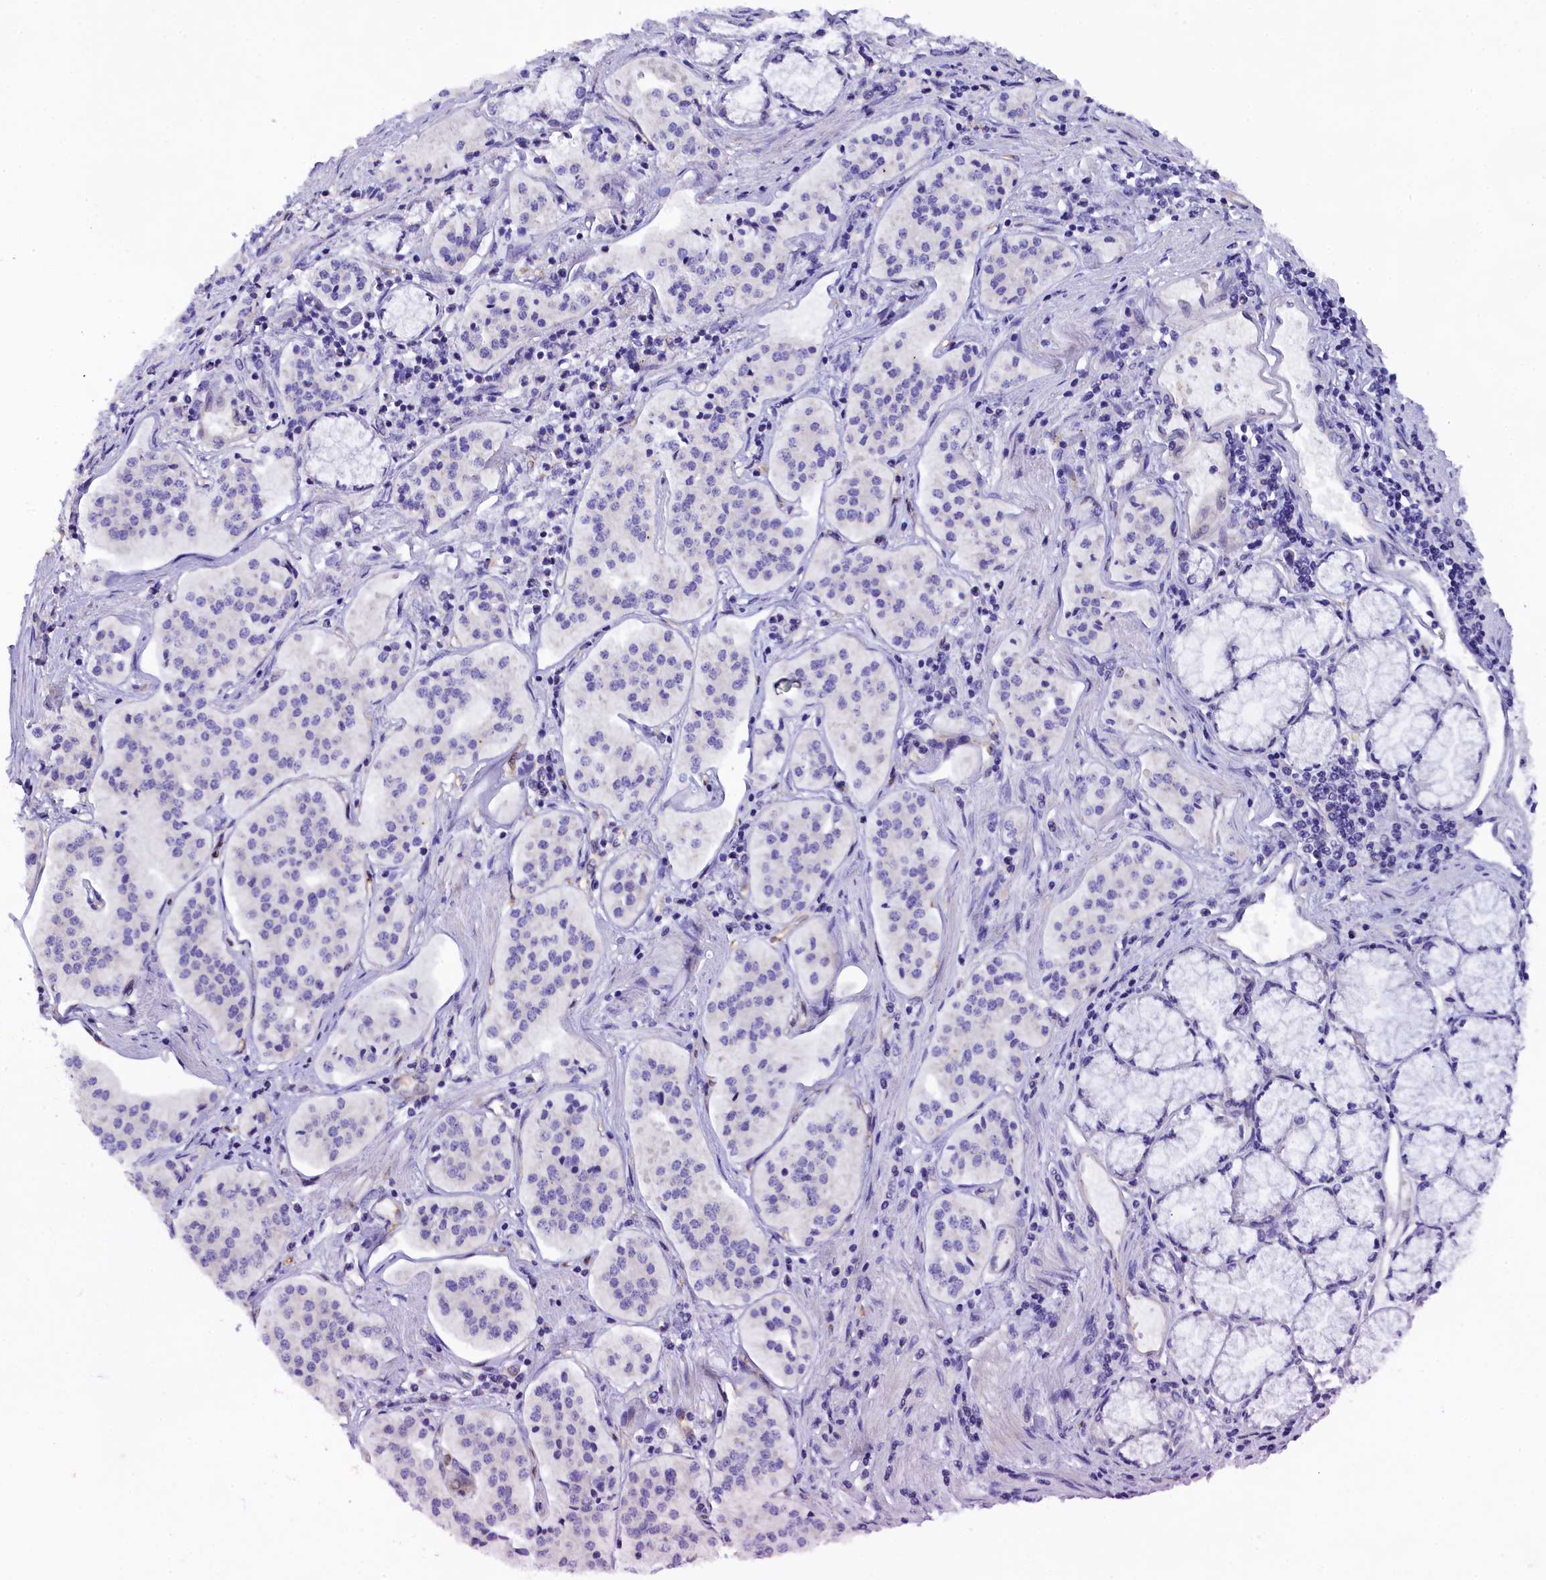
{"staining": {"intensity": "negative", "quantity": "none", "location": "none"}, "tissue": "pancreatic cancer", "cell_type": "Tumor cells", "image_type": "cancer", "snomed": [{"axis": "morphology", "description": "Adenocarcinoma, NOS"}, {"axis": "topography", "description": "Pancreas"}], "caption": "Tumor cells show no significant protein positivity in adenocarcinoma (pancreatic).", "gene": "SP4", "patient": {"sex": "female", "age": 50}}